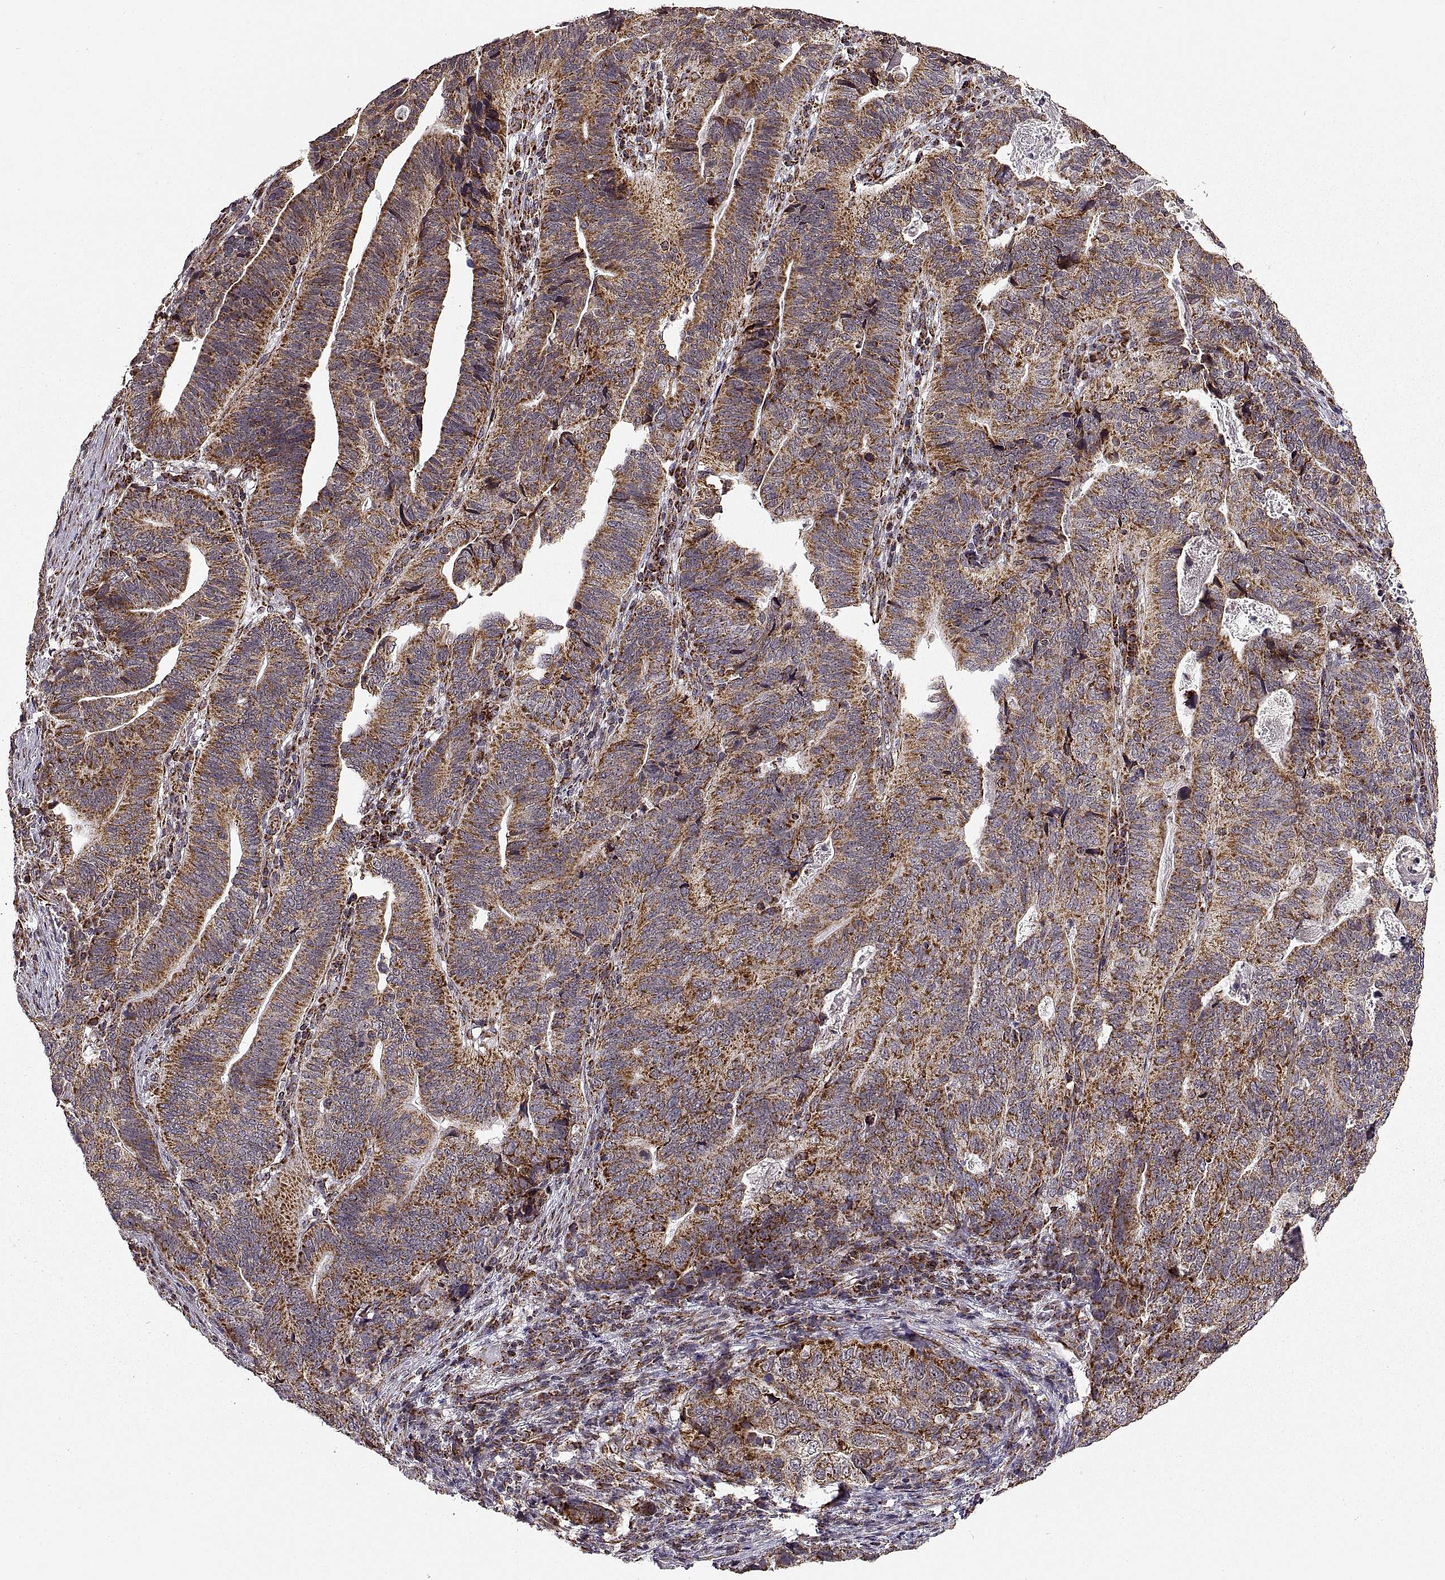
{"staining": {"intensity": "moderate", "quantity": "25%-75%", "location": "cytoplasmic/membranous"}, "tissue": "stomach cancer", "cell_type": "Tumor cells", "image_type": "cancer", "snomed": [{"axis": "morphology", "description": "Adenocarcinoma, NOS"}, {"axis": "topography", "description": "Stomach, upper"}], "caption": "Protein staining by immunohistochemistry (IHC) demonstrates moderate cytoplasmic/membranous expression in about 25%-75% of tumor cells in stomach adenocarcinoma.", "gene": "MANBAL", "patient": {"sex": "female", "age": 67}}